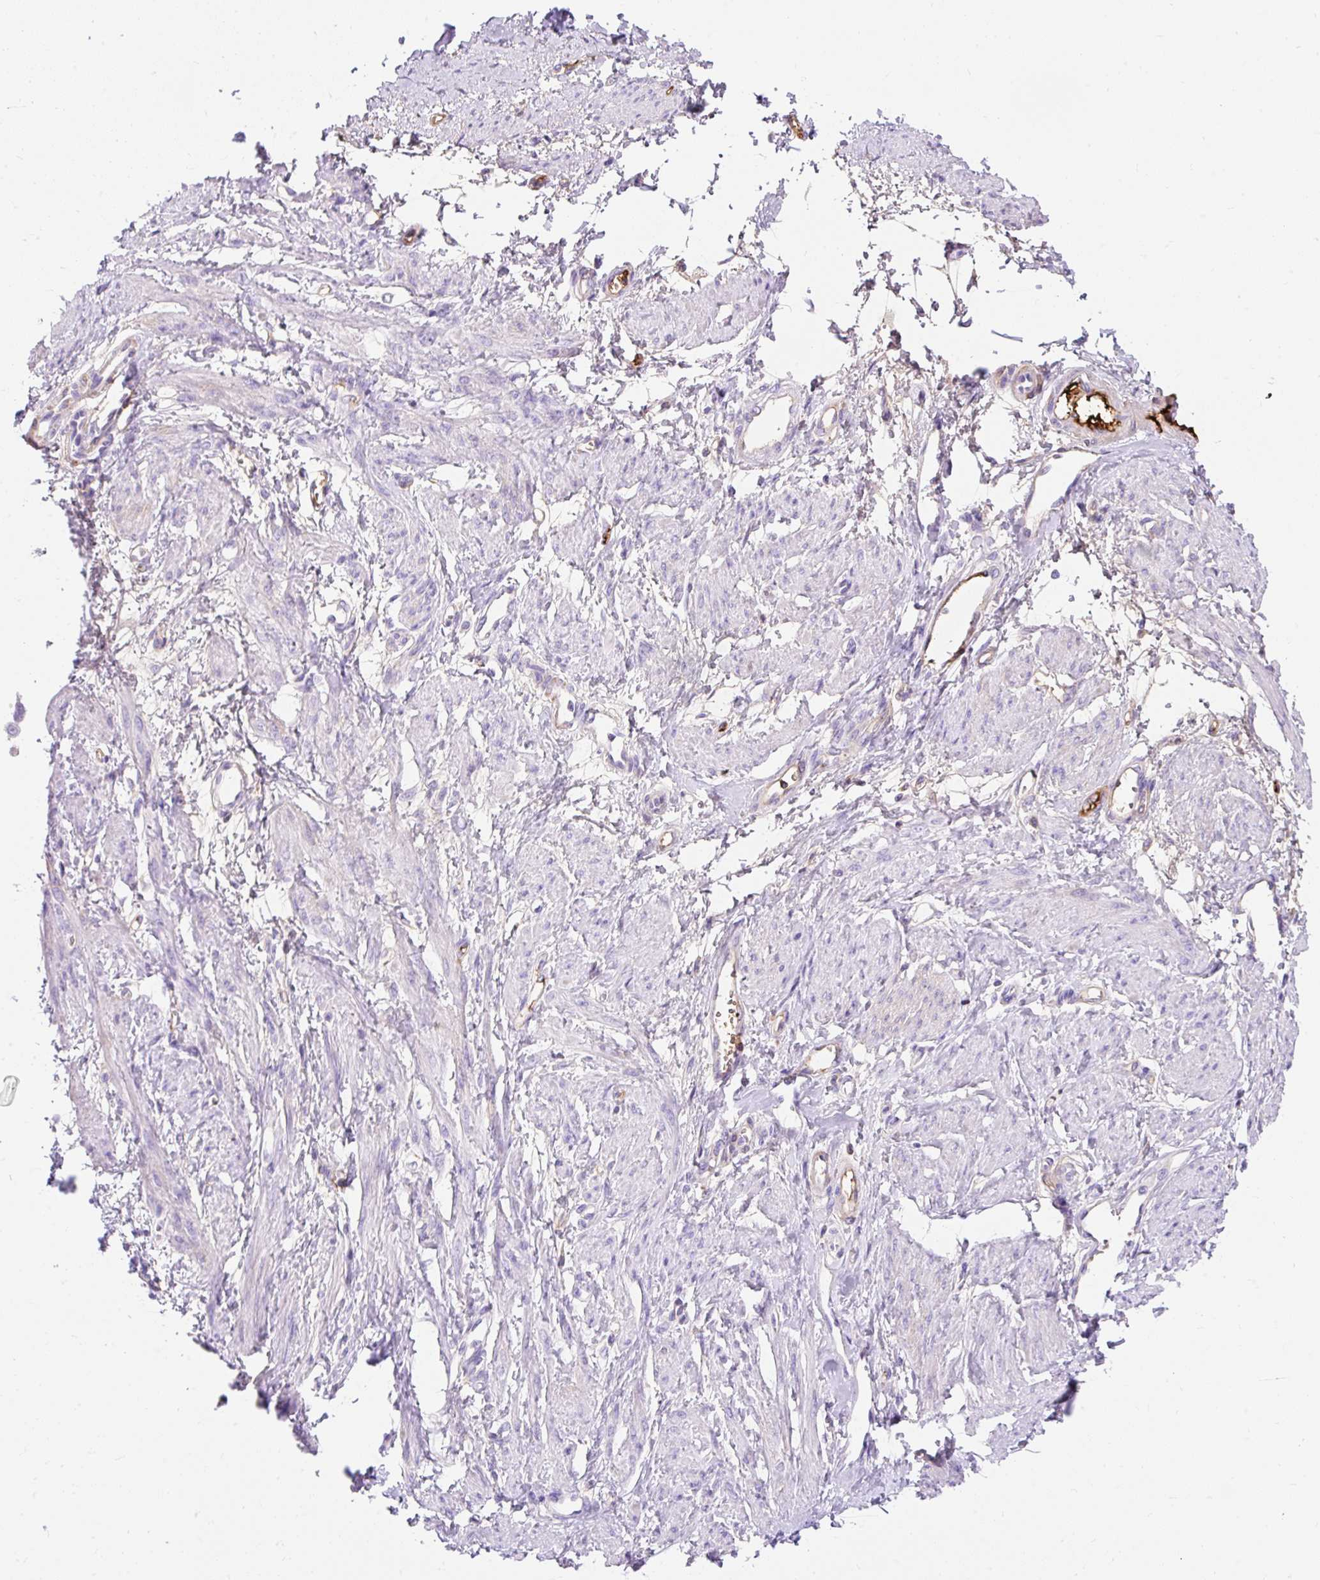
{"staining": {"intensity": "negative", "quantity": "none", "location": "none"}, "tissue": "smooth muscle", "cell_type": "Smooth muscle cells", "image_type": "normal", "snomed": [{"axis": "morphology", "description": "Normal tissue, NOS"}, {"axis": "topography", "description": "Smooth muscle"}, {"axis": "topography", "description": "Uterus"}], "caption": "Photomicrograph shows no protein expression in smooth muscle cells of normal smooth muscle. (DAB (3,3'-diaminobenzidine) immunohistochemistry visualized using brightfield microscopy, high magnification).", "gene": "APOC2", "patient": {"sex": "female", "age": 39}}